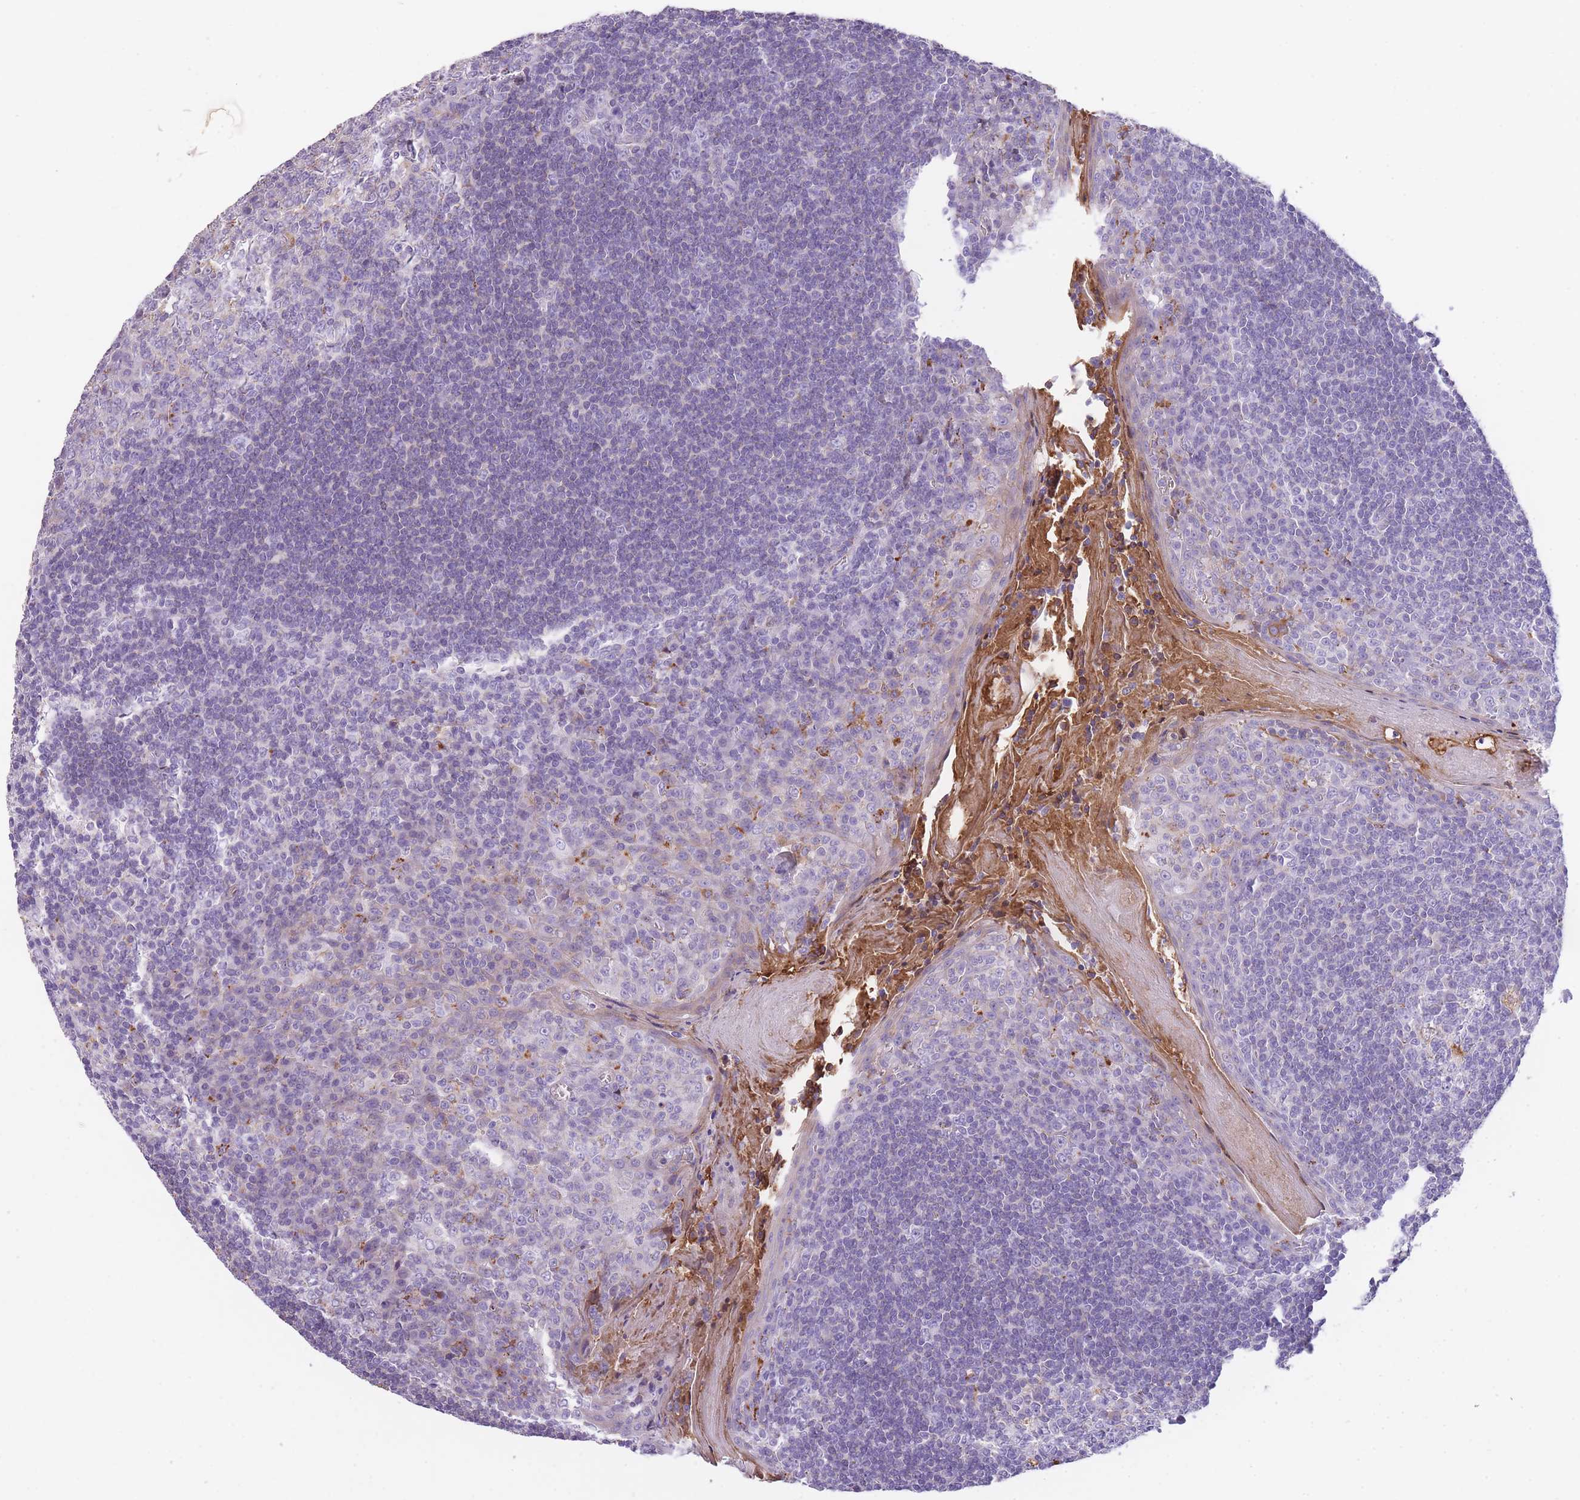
{"staining": {"intensity": "negative", "quantity": "none", "location": "none"}, "tissue": "tonsil", "cell_type": "Germinal center cells", "image_type": "normal", "snomed": [{"axis": "morphology", "description": "Normal tissue, NOS"}, {"axis": "topography", "description": "Tonsil"}], "caption": "A high-resolution histopathology image shows IHC staining of unremarkable tonsil, which exhibits no significant positivity in germinal center cells.", "gene": "GNAT1", "patient": {"sex": "male", "age": 27}}